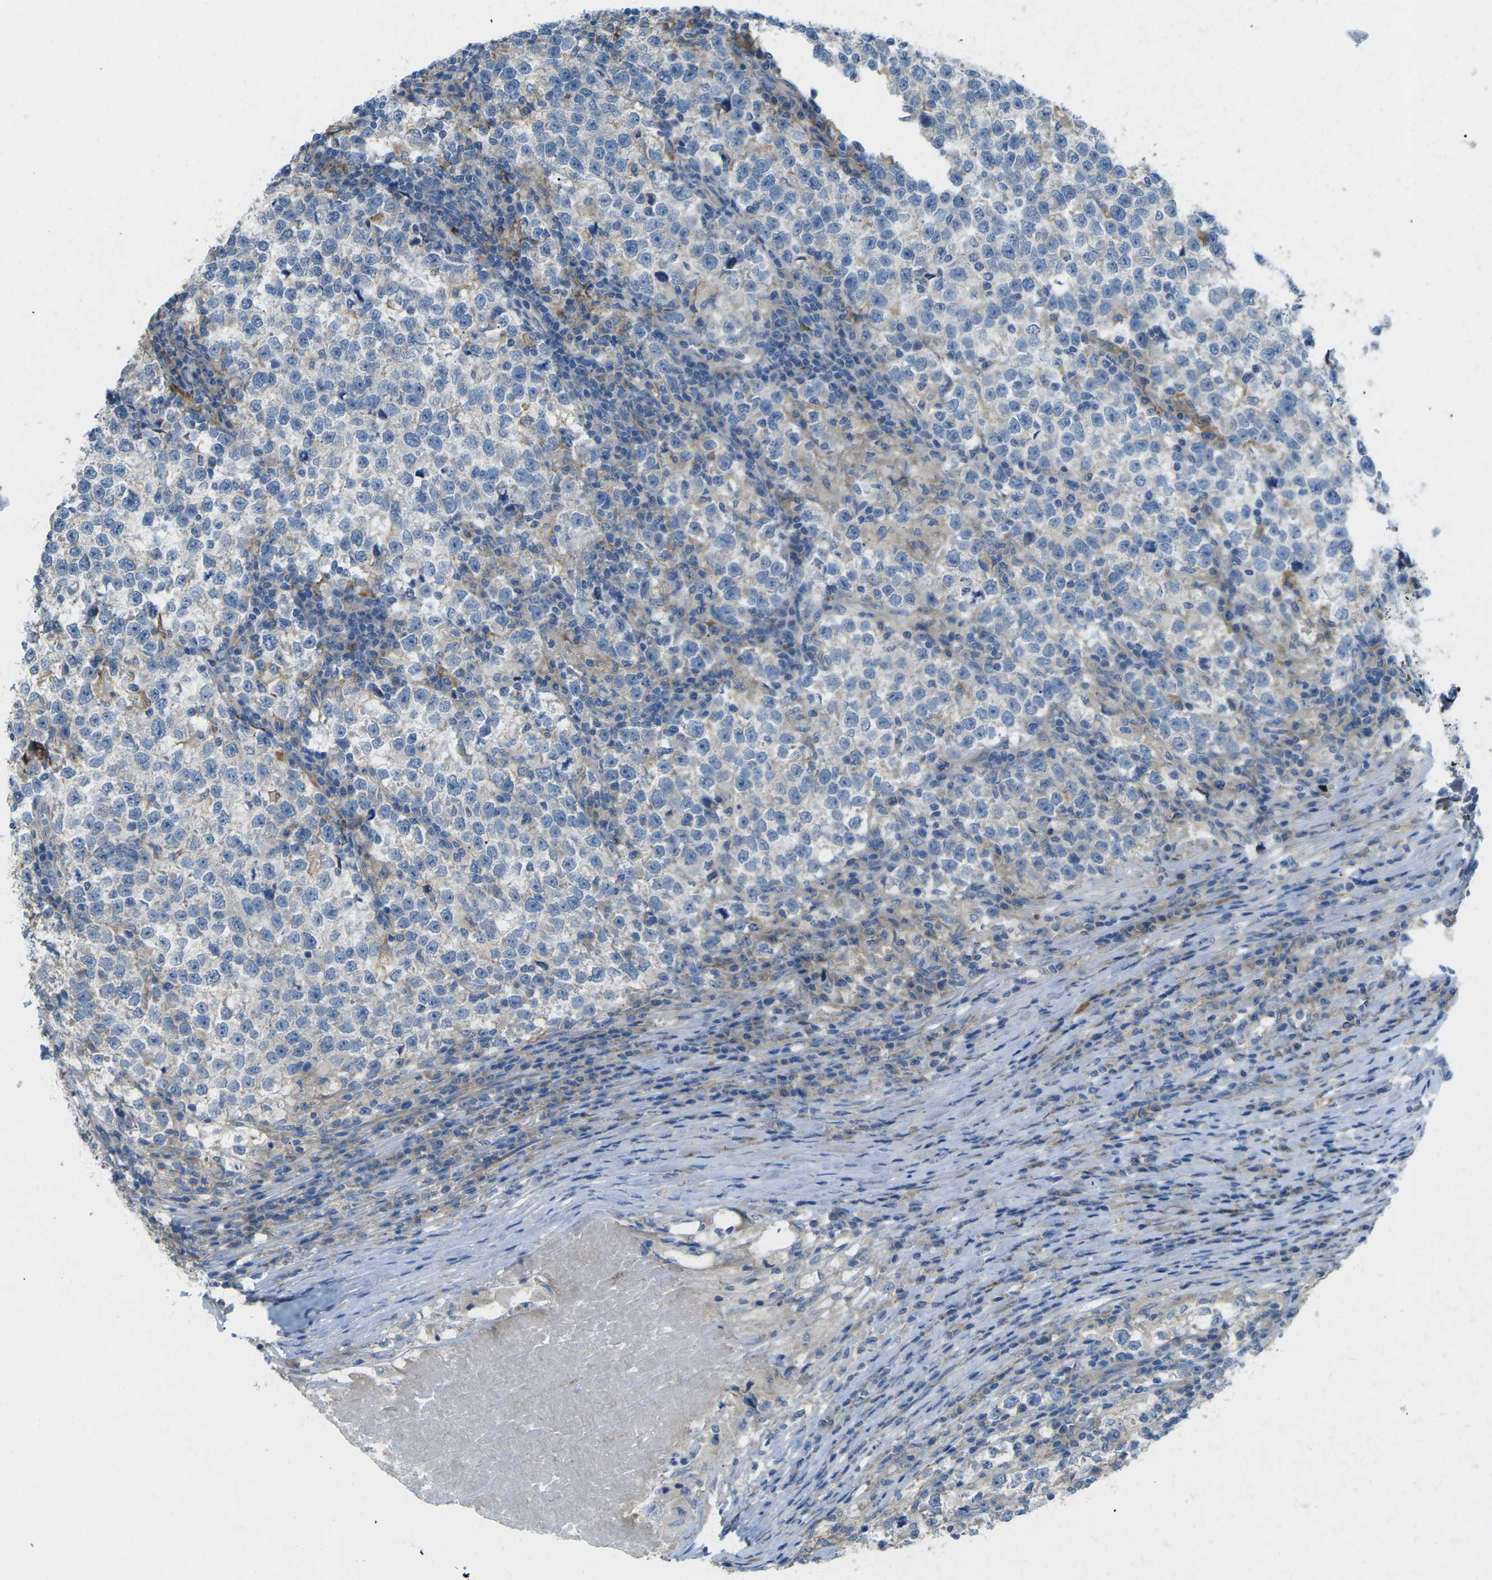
{"staining": {"intensity": "negative", "quantity": "none", "location": "none"}, "tissue": "testis cancer", "cell_type": "Tumor cells", "image_type": "cancer", "snomed": [{"axis": "morphology", "description": "Normal tissue, NOS"}, {"axis": "morphology", "description": "Seminoma, NOS"}, {"axis": "topography", "description": "Testis"}], "caption": "IHC micrograph of human testis seminoma stained for a protein (brown), which exhibits no positivity in tumor cells.", "gene": "MYLK4", "patient": {"sex": "male", "age": 43}}